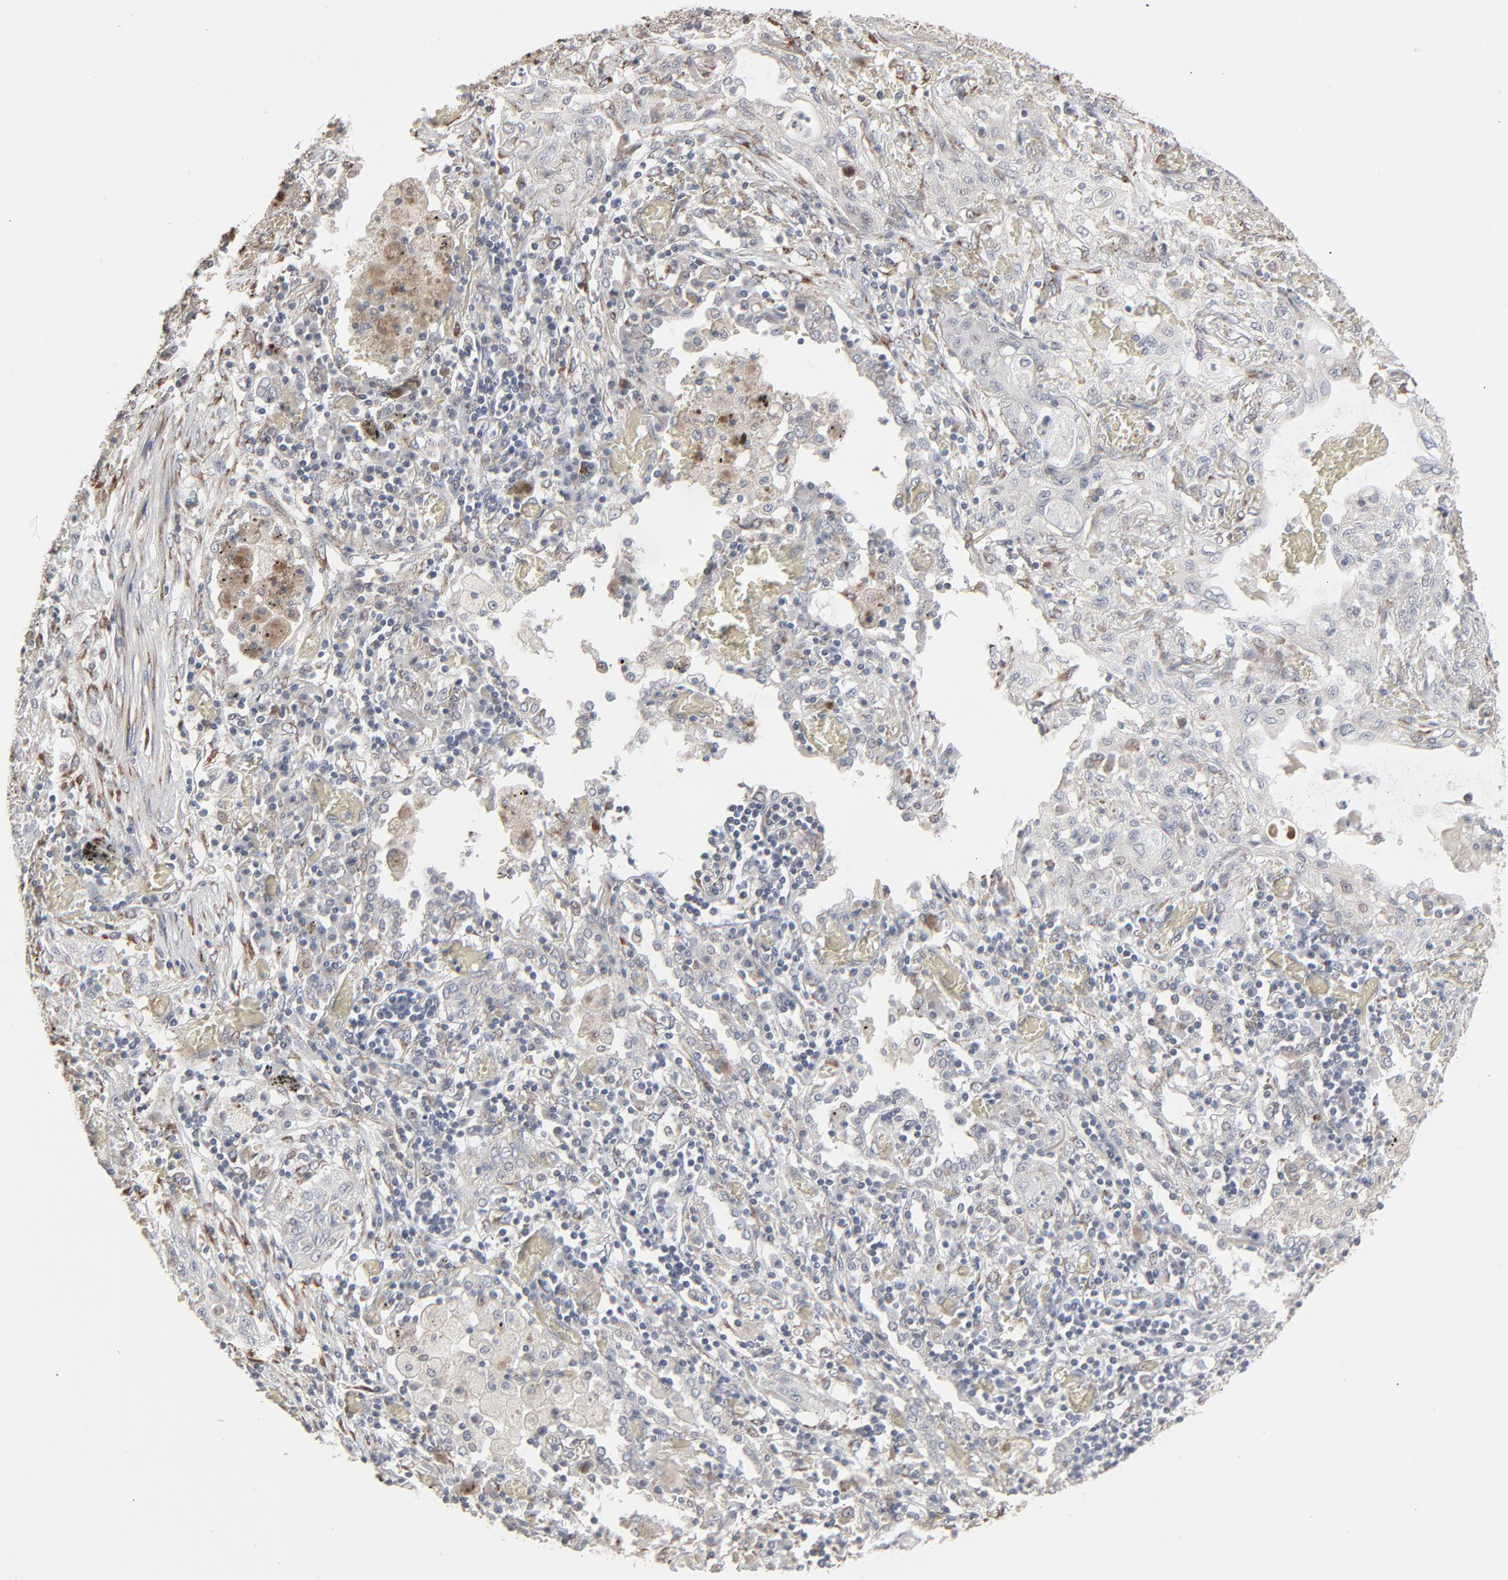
{"staining": {"intensity": "weak", "quantity": "25%-75%", "location": "cytoplasmic/membranous,nuclear"}, "tissue": "lung cancer", "cell_type": "Tumor cells", "image_type": "cancer", "snomed": [{"axis": "morphology", "description": "Squamous cell carcinoma, NOS"}, {"axis": "topography", "description": "Lung"}], "caption": "Lung cancer was stained to show a protein in brown. There is low levels of weak cytoplasmic/membranous and nuclear staining in about 25%-75% of tumor cells.", "gene": "CTNND1", "patient": {"sex": "female", "age": 47}}